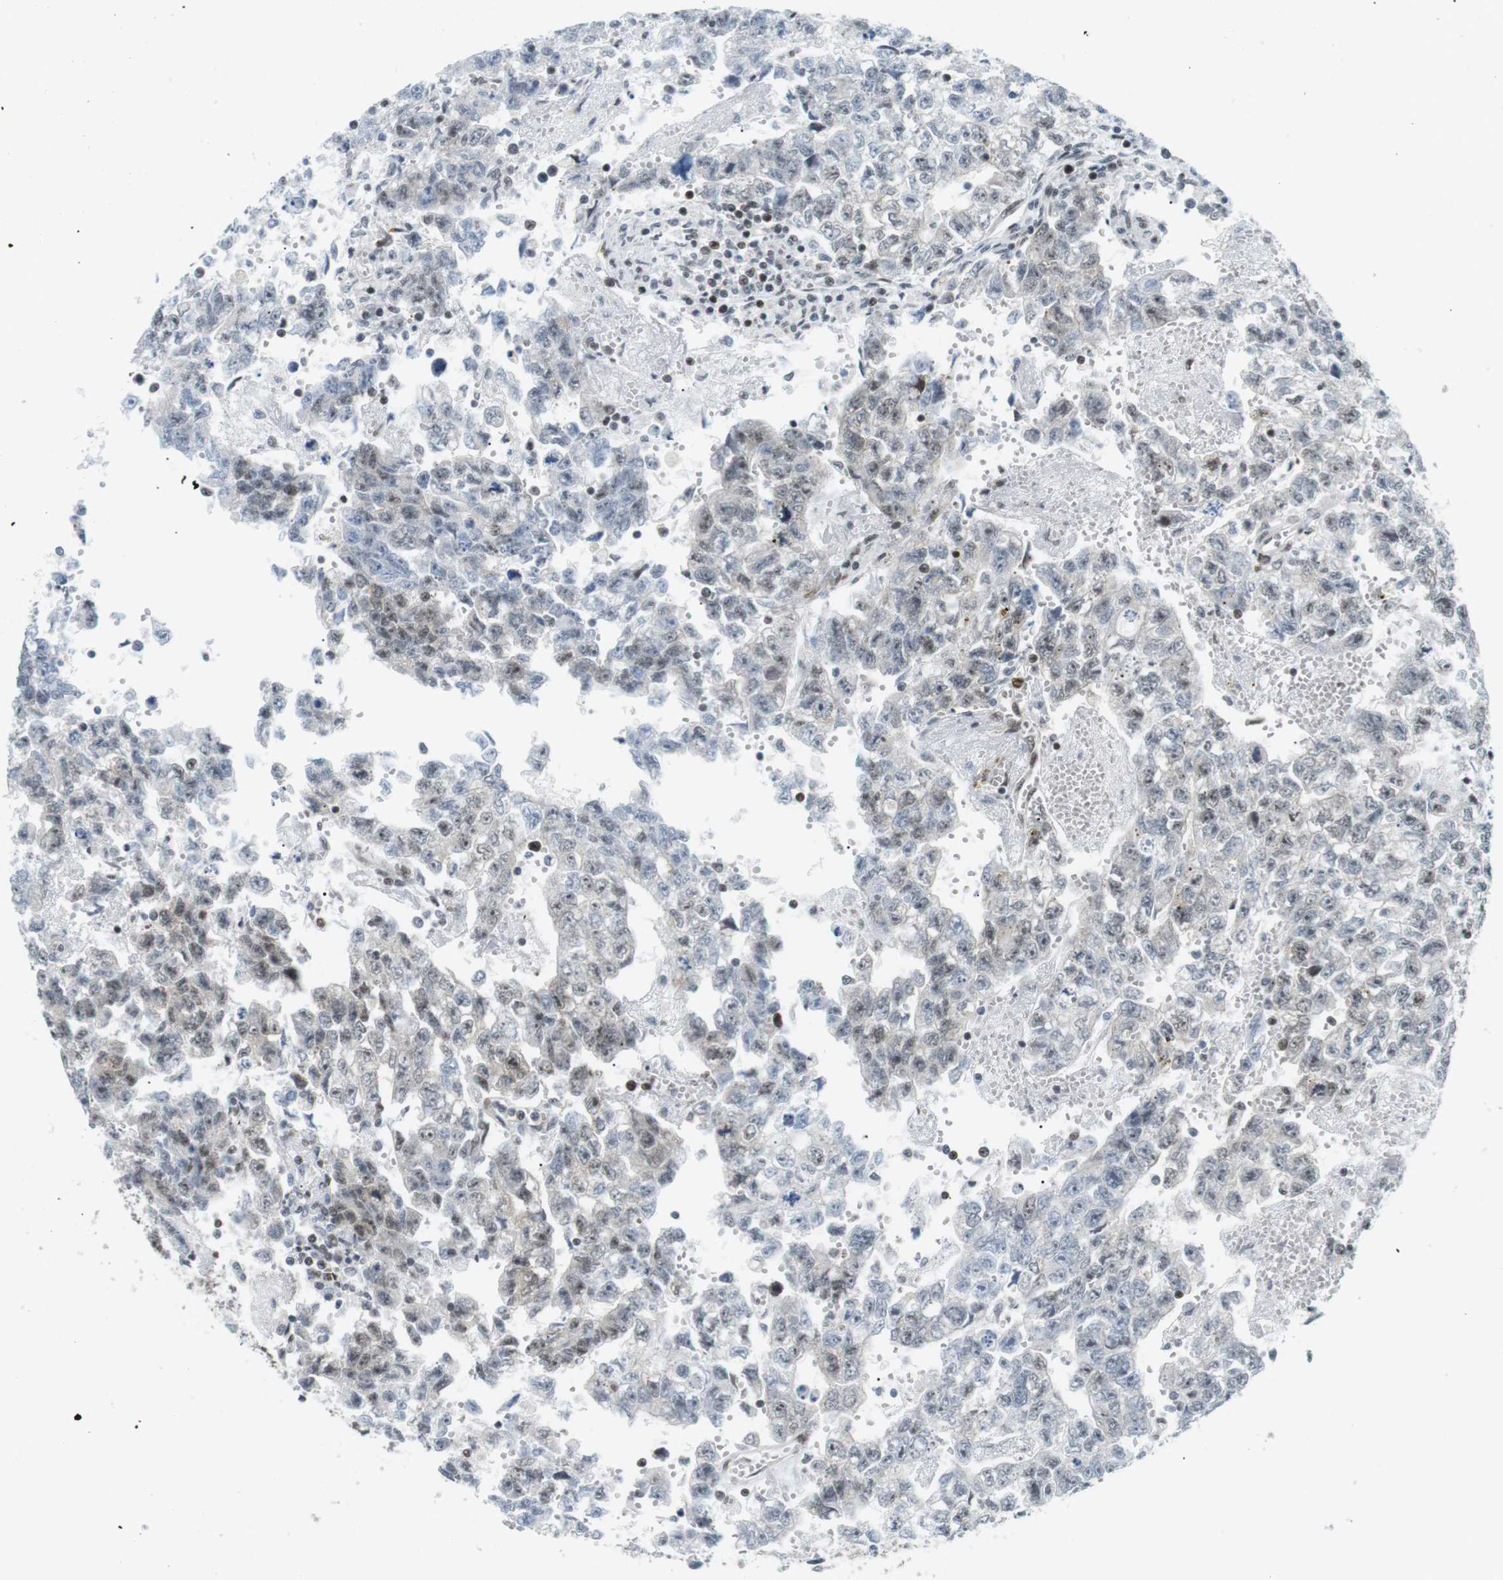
{"staining": {"intensity": "weak", "quantity": "25%-75%", "location": "cytoplasmic/membranous"}, "tissue": "testis cancer", "cell_type": "Tumor cells", "image_type": "cancer", "snomed": [{"axis": "morphology", "description": "Seminoma, NOS"}, {"axis": "morphology", "description": "Carcinoma, Embryonal, NOS"}, {"axis": "topography", "description": "Testis"}], "caption": "Weak cytoplasmic/membranous protein staining is appreciated in approximately 25%-75% of tumor cells in testis cancer (embryonal carcinoma).", "gene": "CDC27", "patient": {"sex": "male", "age": 38}}